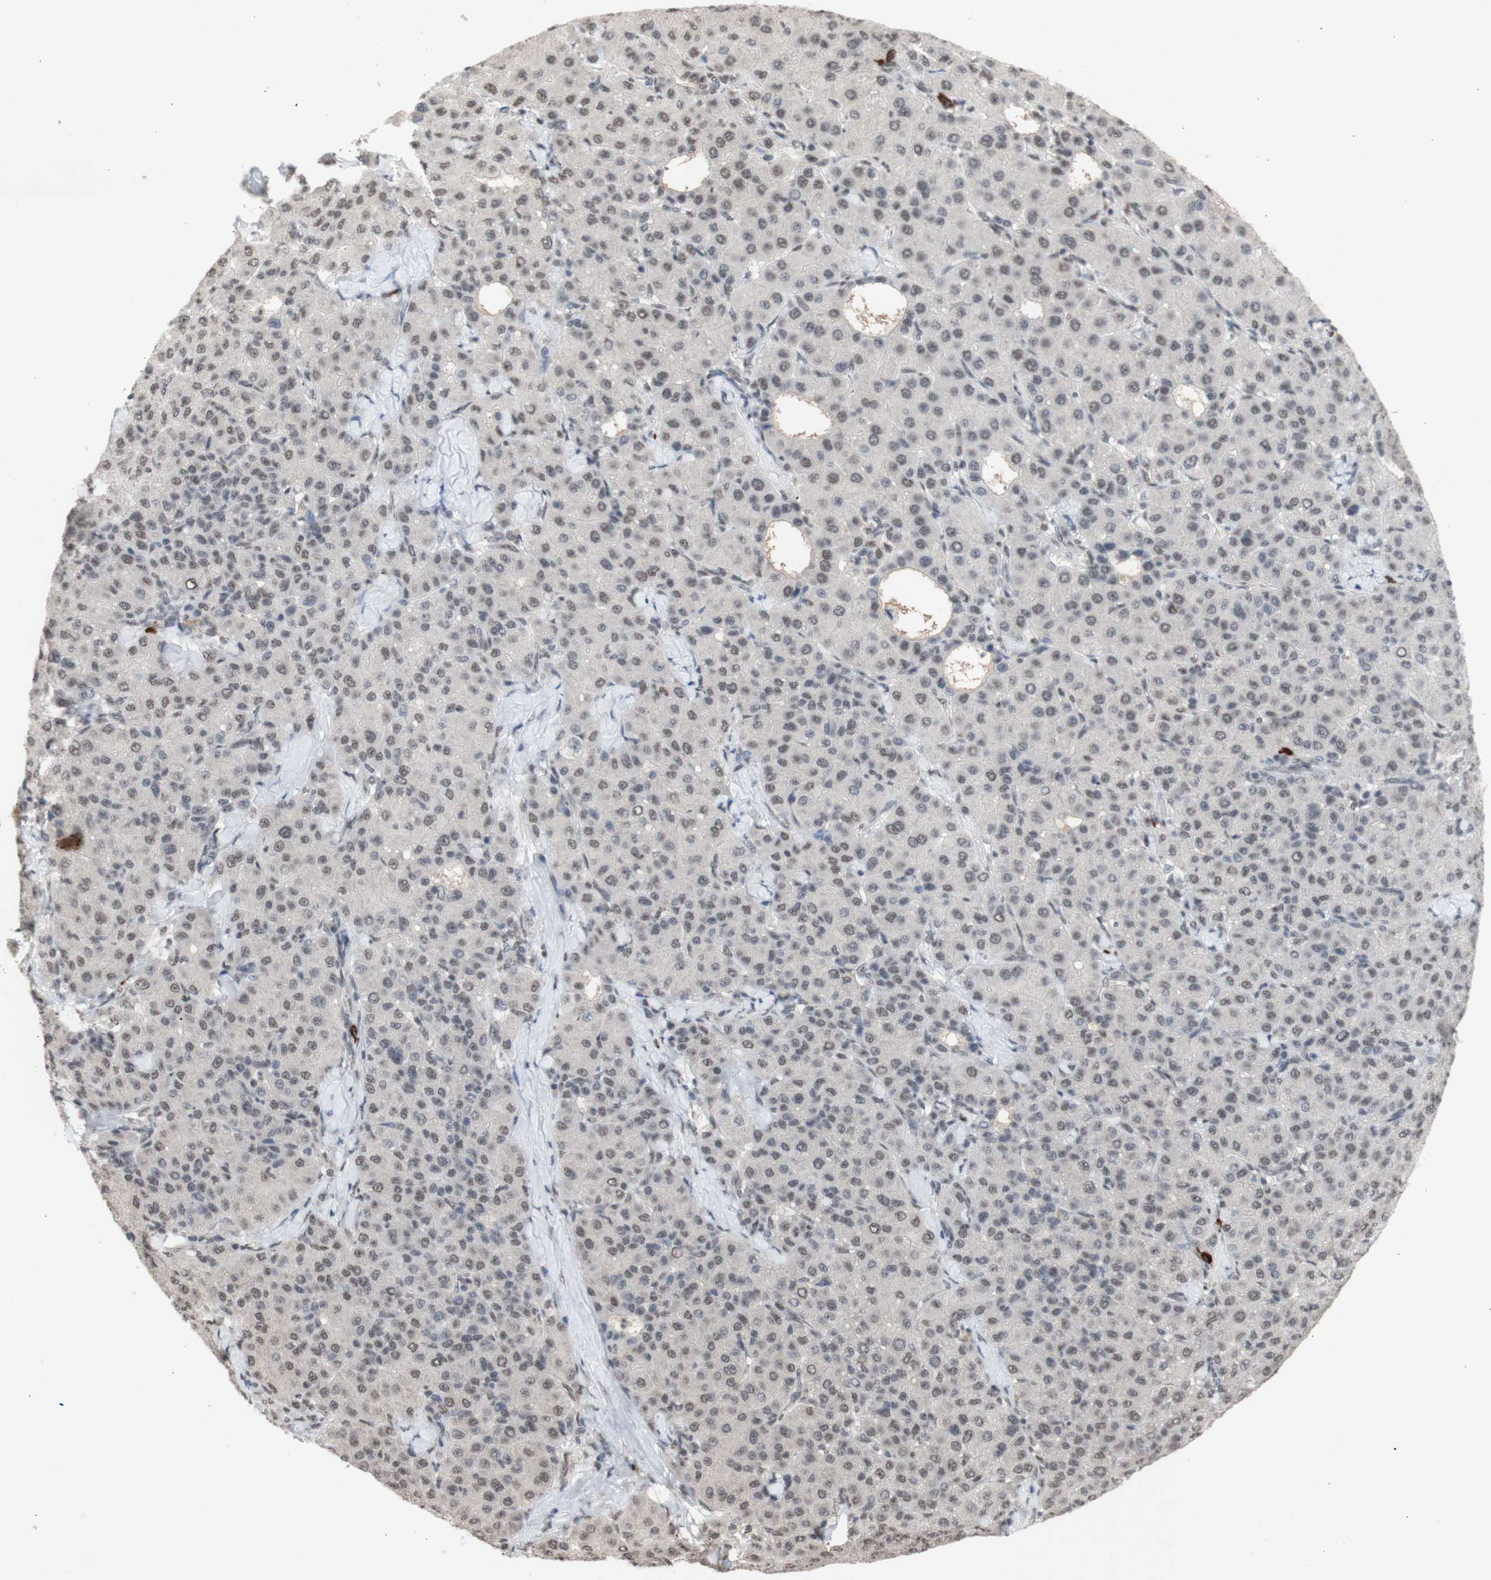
{"staining": {"intensity": "weak", "quantity": "25%-75%", "location": "nuclear"}, "tissue": "liver cancer", "cell_type": "Tumor cells", "image_type": "cancer", "snomed": [{"axis": "morphology", "description": "Carcinoma, Hepatocellular, NOS"}, {"axis": "topography", "description": "Liver"}], "caption": "Immunohistochemical staining of human liver hepatocellular carcinoma exhibits weak nuclear protein staining in approximately 25%-75% of tumor cells.", "gene": "SFPQ", "patient": {"sex": "male", "age": 65}}